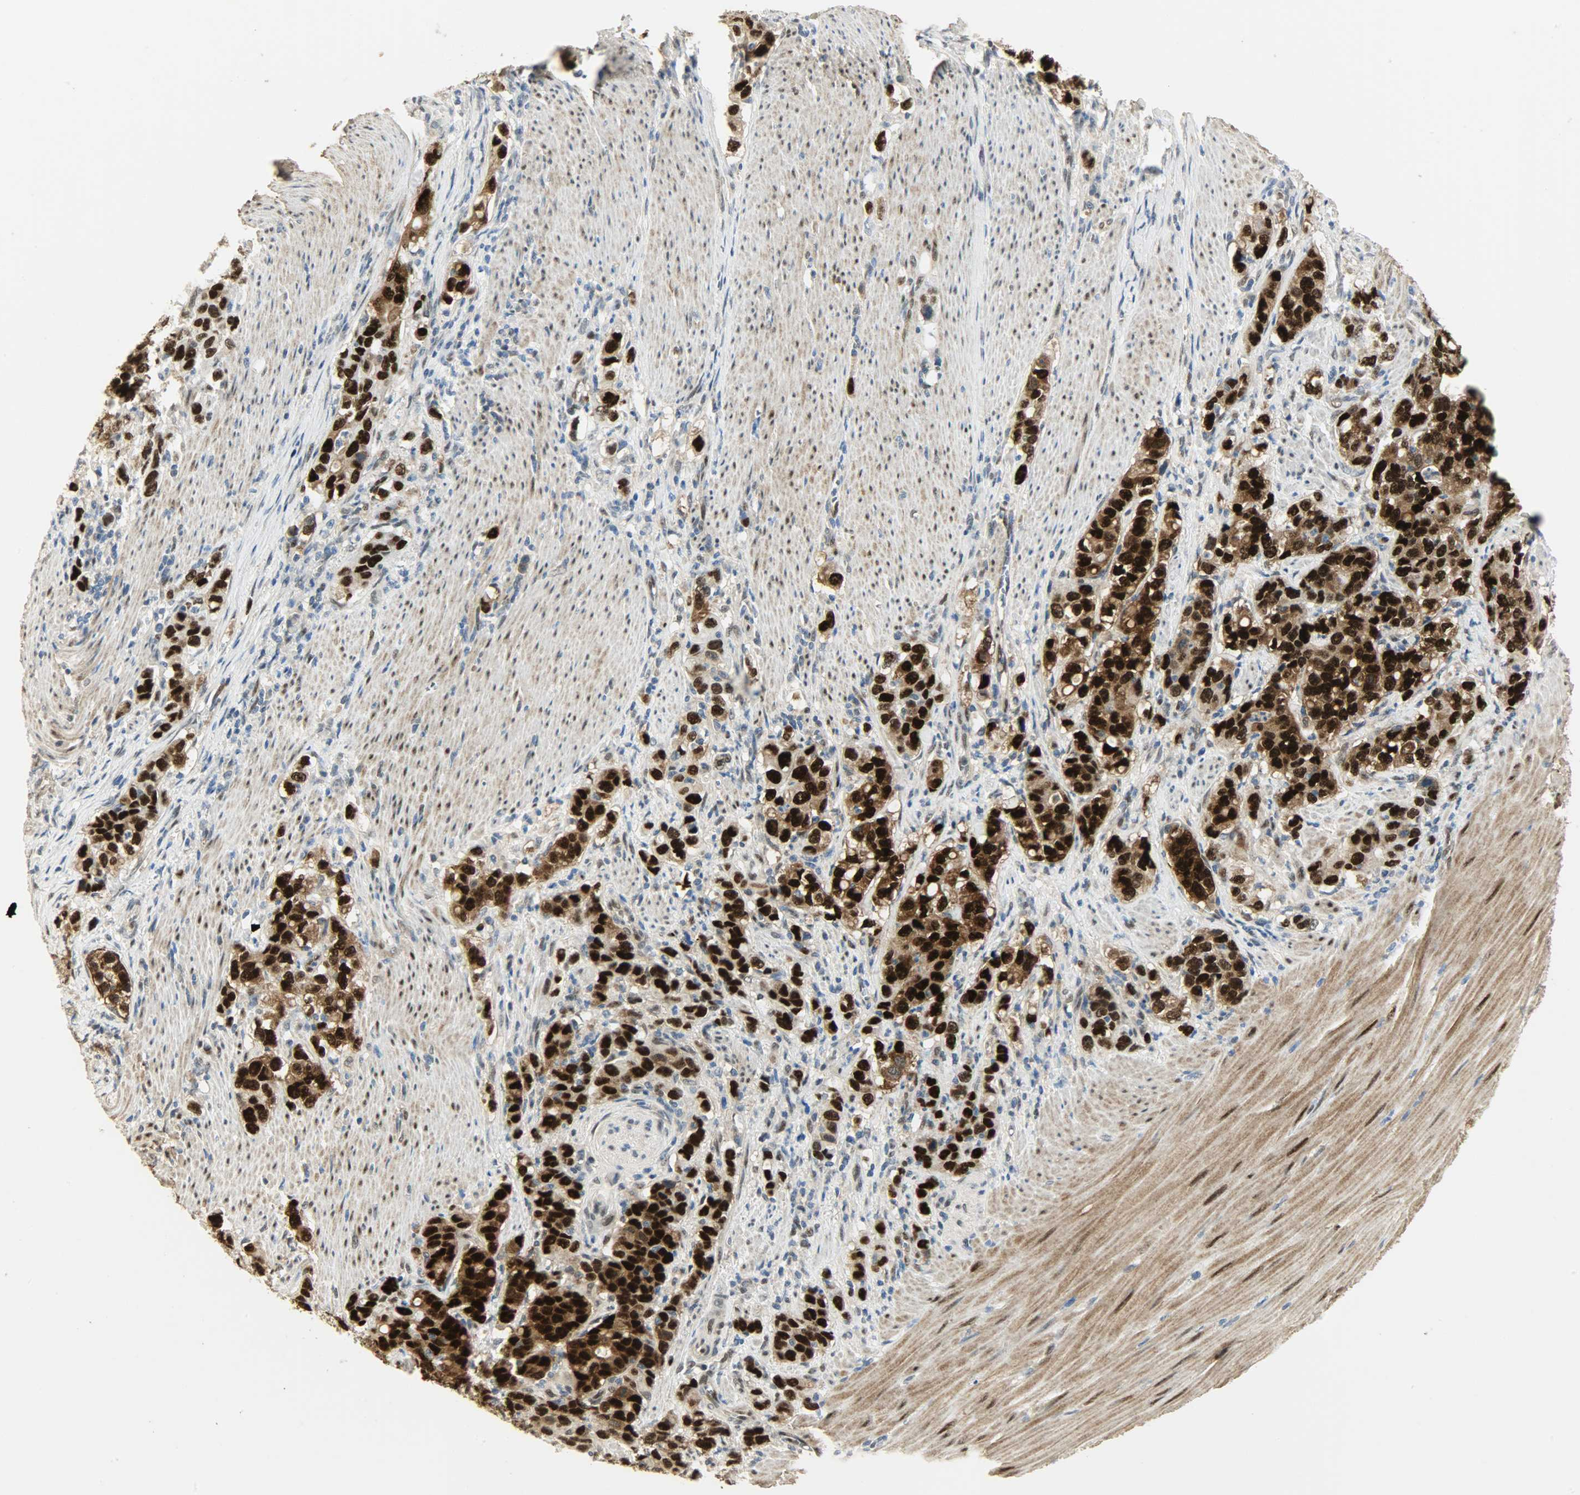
{"staining": {"intensity": "strong", "quantity": ">75%", "location": "nuclear"}, "tissue": "stomach cancer", "cell_type": "Tumor cells", "image_type": "cancer", "snomed": [{"axis": "morphology", "description": "Adenocarcinoma, NOS"}, {"axis": "topography", "description": "Stomach, lower"}], "caption": "High-power microscopy captured an immunohistochemistry histopathology image of stomach cancer (adenocarcinoma), revealing strong nuclear positivity in approximately >75% of tumor cells.", "gene": "NPEPL1", "patient": {"sex": "female", "age": 72}}